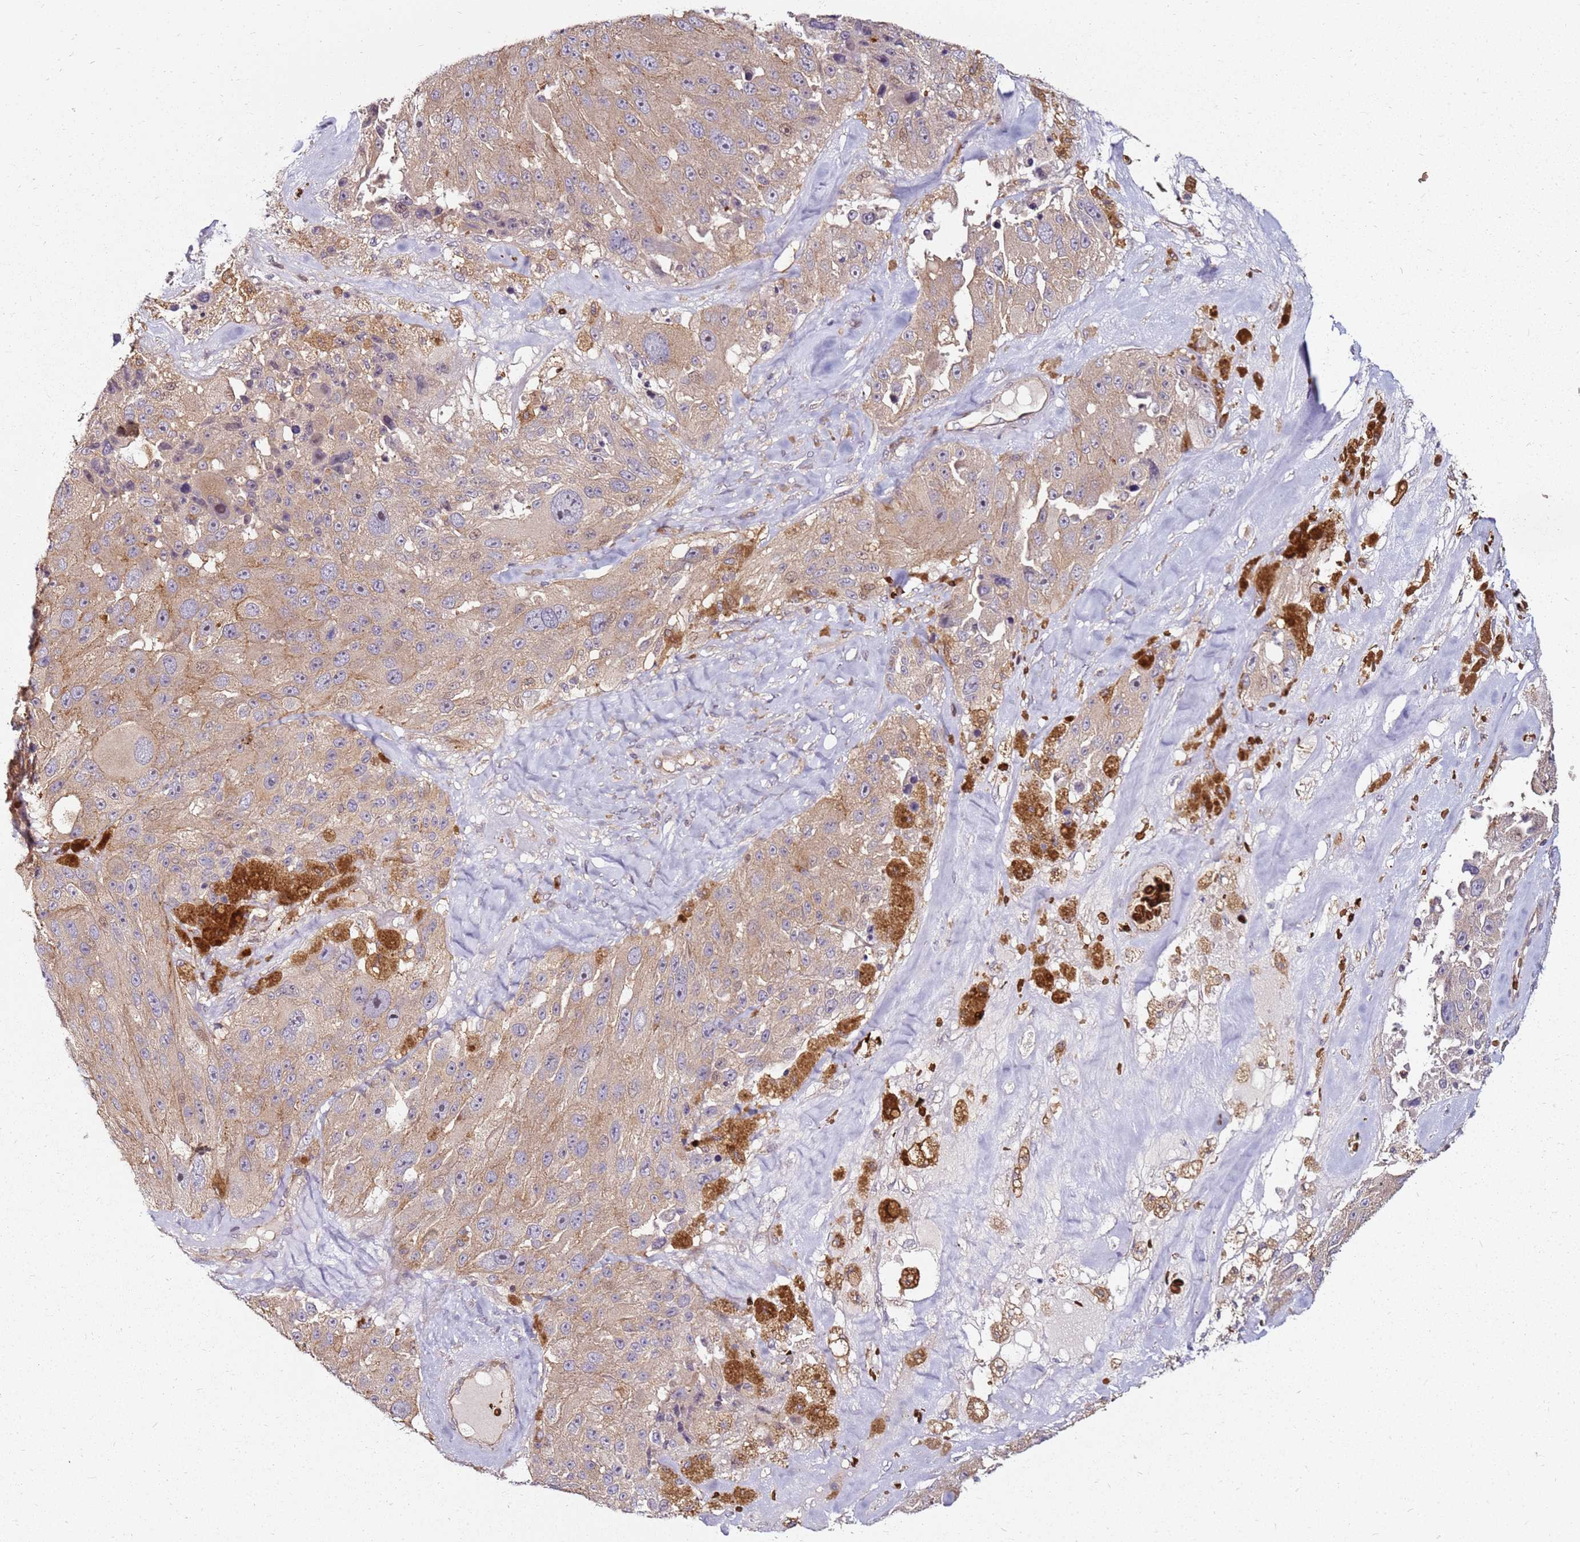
{"staining": {"intensity": "weak", "quantity": ">75%", "location": "cytoplasmic/membranous"}, "tissue": "melanoma", "cell_type": "Tumor cells", "image_type": "cancer", "snomed": [{"axis": "morphology", "description": "Malignant melanoma, Metastatic site"}, {"axis": "topography", "description": "Lymph node"}], "caption": "The photomicrograph reveals a brown stain indicating the presence of a protein in the cytoplasmic/membranous of tumor cells in malignant melanoma (metastatic site).", "gene": "RNF11", "patient": {"sex": "male", "age": 62}}